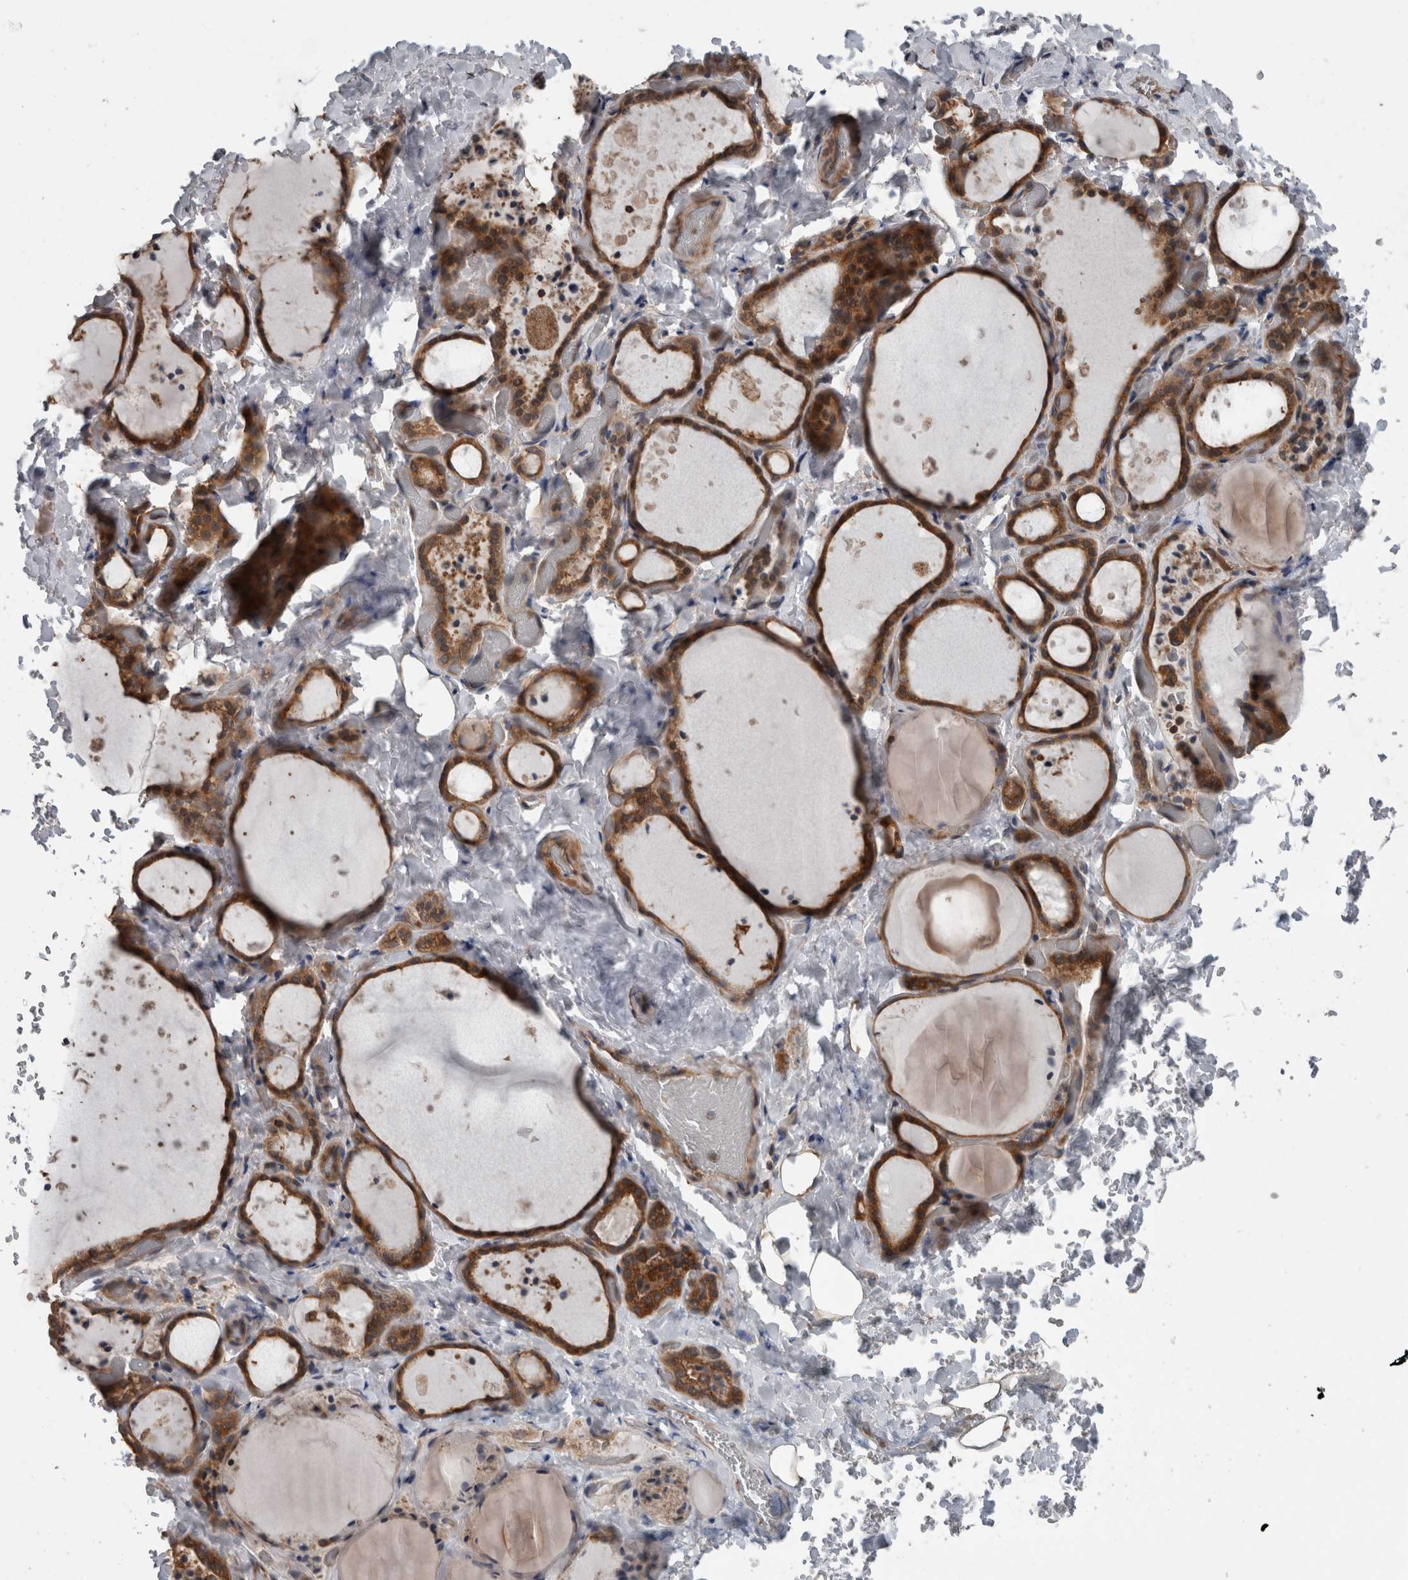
{"staining": {"intensity": "moderate", "quantity": ">75%", "location": "cytoplasmic/membranous"}, "tissue": "thyroid gland", "cell_type": "Glandular cells", "image_type": "normal", "snomed": [{"axis": "morphology", "description": "Normal tissue, NOS"}, {"axis": "topography", "description": "Thyroid gland"}], "caption": "A photomicrograph of human thyroid gland stained for a protein displays moderate cytoplasmic/membranous brown staining in glandular cells. Nuclei are stained in blue.", "gene": "RIOK3", "patient": {"sex": "female", "age": 44}}